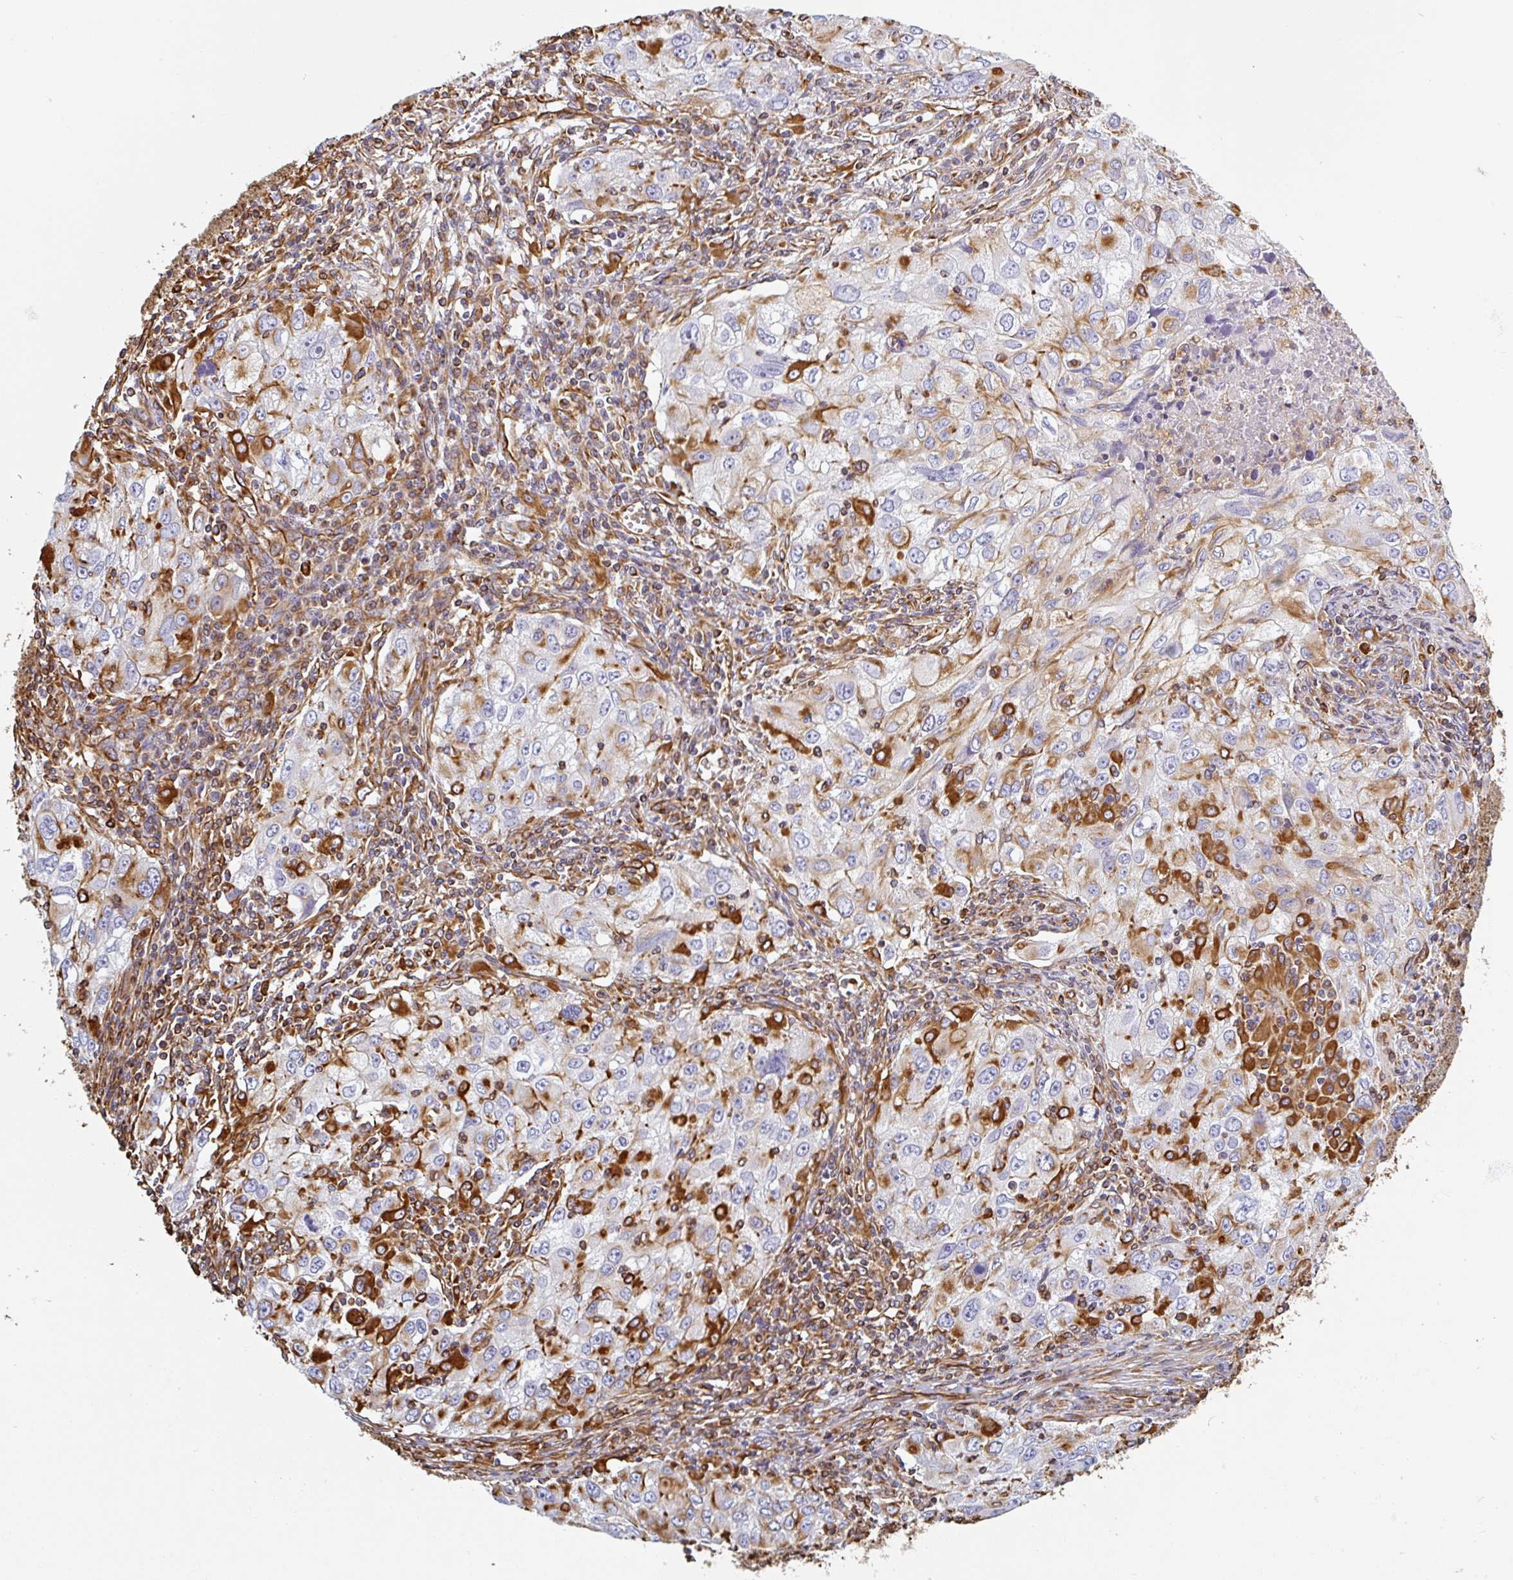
{"staining": {"intensity": "strong", "quantity": "<25%", "location": "cytoplasmic/membranous"}, "tissue": "lung cancer", "cell_type": "Tumor cells", "image_type": "cancer", "snomed": [{"axis": "morphology", "description": "Adenocarcinoma, NOS"}, {"axis": "morphology", "description": "Adenocarcinoma, metastatic, NOS"}, {"axis": "topography", "description": "Lymph node"}, {"axis": "topography", "description": "Lung"}], "caption": "Strong cytoplasmic/membranous staining is appreciated in about <25% of tumor cells in lung cancer.", "gene": "PPFIA1", "patient": {"sex": "female", "age": 42}}